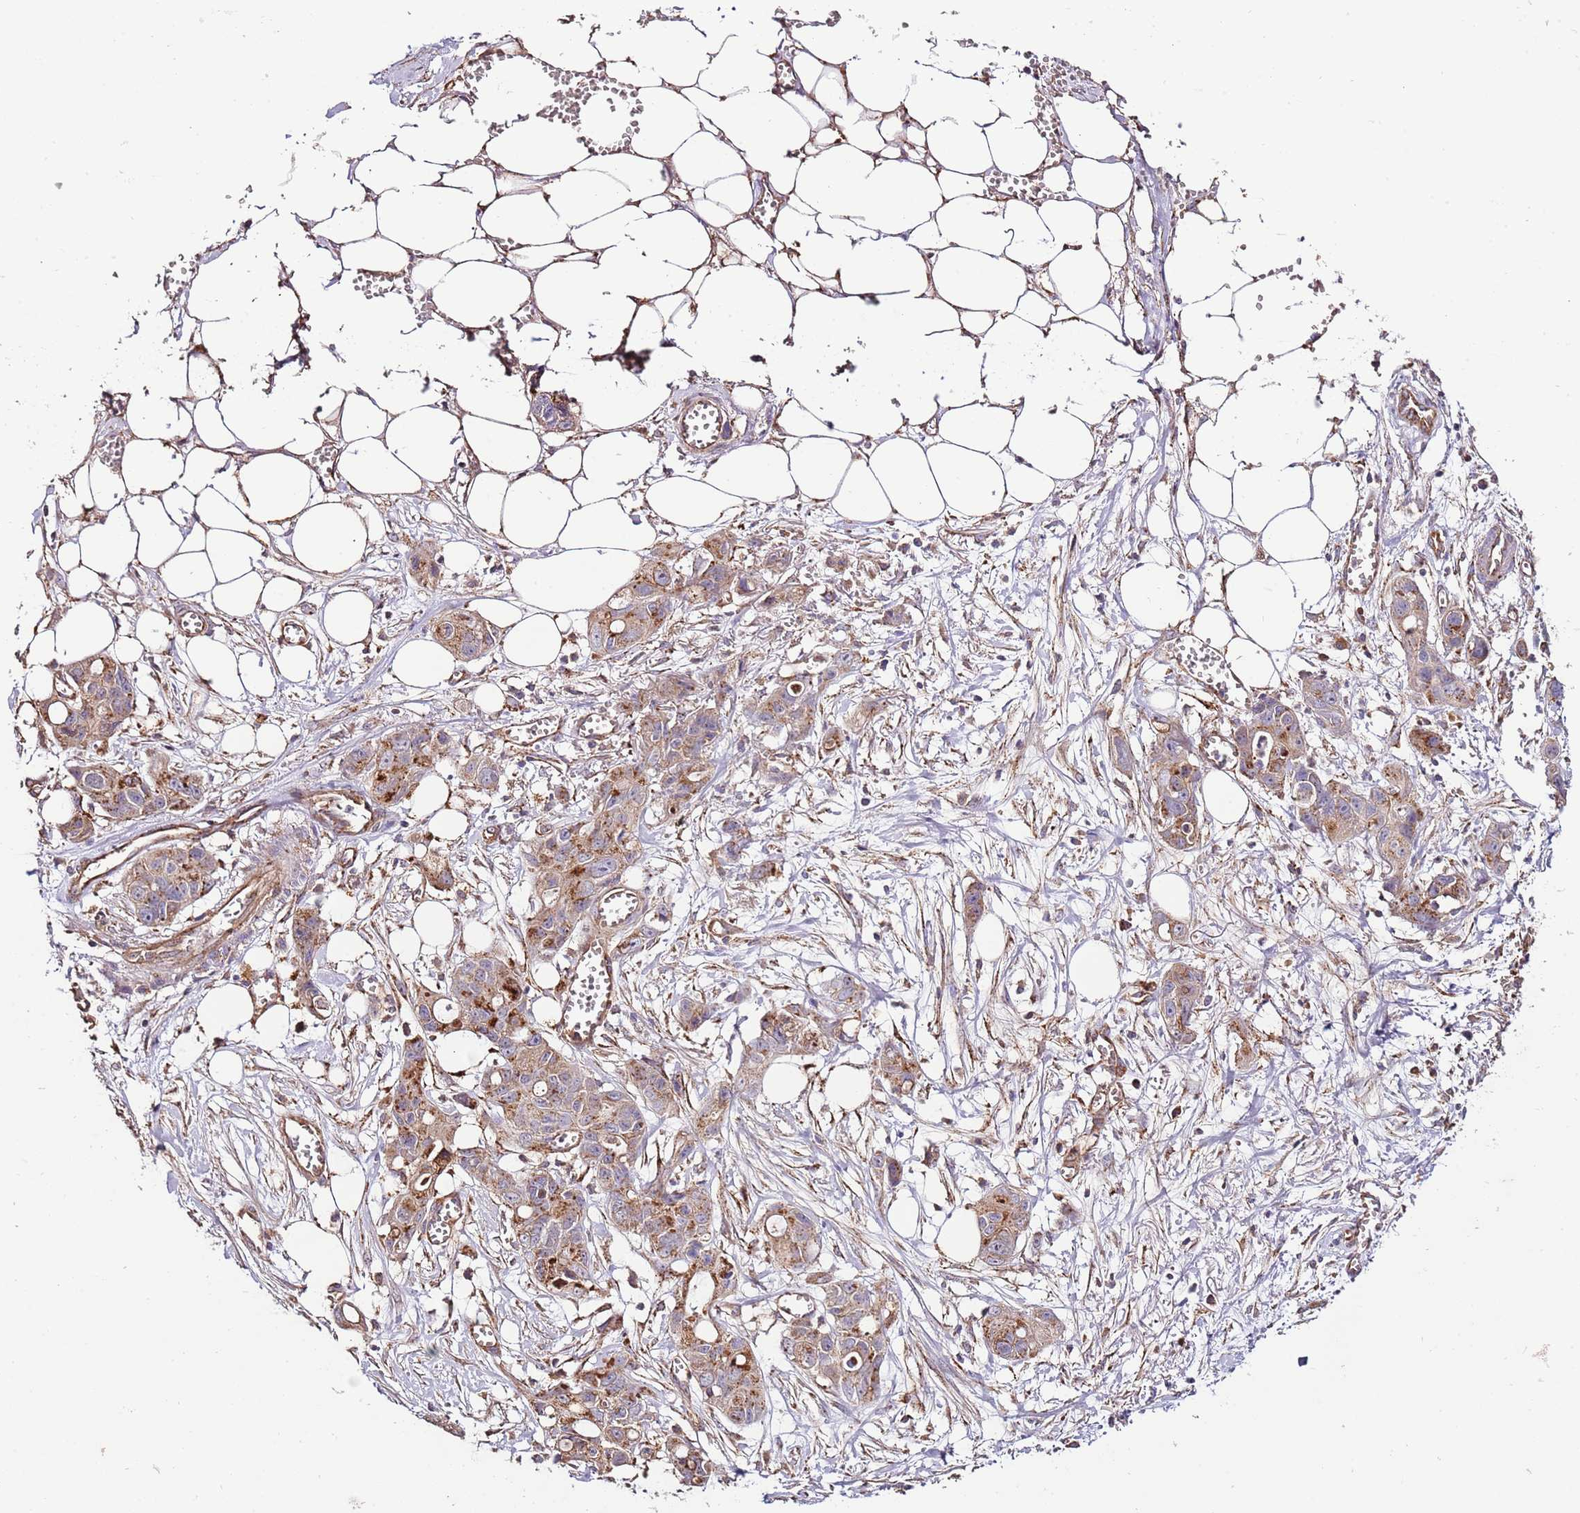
{"staining": {"intensity": "moderate", "quantity": ">75%", "location": "cytoplasmic/membranous"}, "tissue": "ovarian cancer", "cell_type": "Tumor cells", "image_type": "cancer", "snomed": [{"axis": "morphology", "description": "Cystadenocarcinoma, mucinous, NOS"}, {"axis": "topography", "description": "Ovary"}], "caption": "Immunohistochemistry histopathology image of neoplastic tissue: ovarian cancer stained using IHC exhibits medium levels of moderate protein expression localized specifically in the cytoplasmic/membranous of tumor cells, appearing as a cytoplasmic/membranous brown color.", "gene": "DOCK6", "patient": {"sex": "female", "age": 70}}